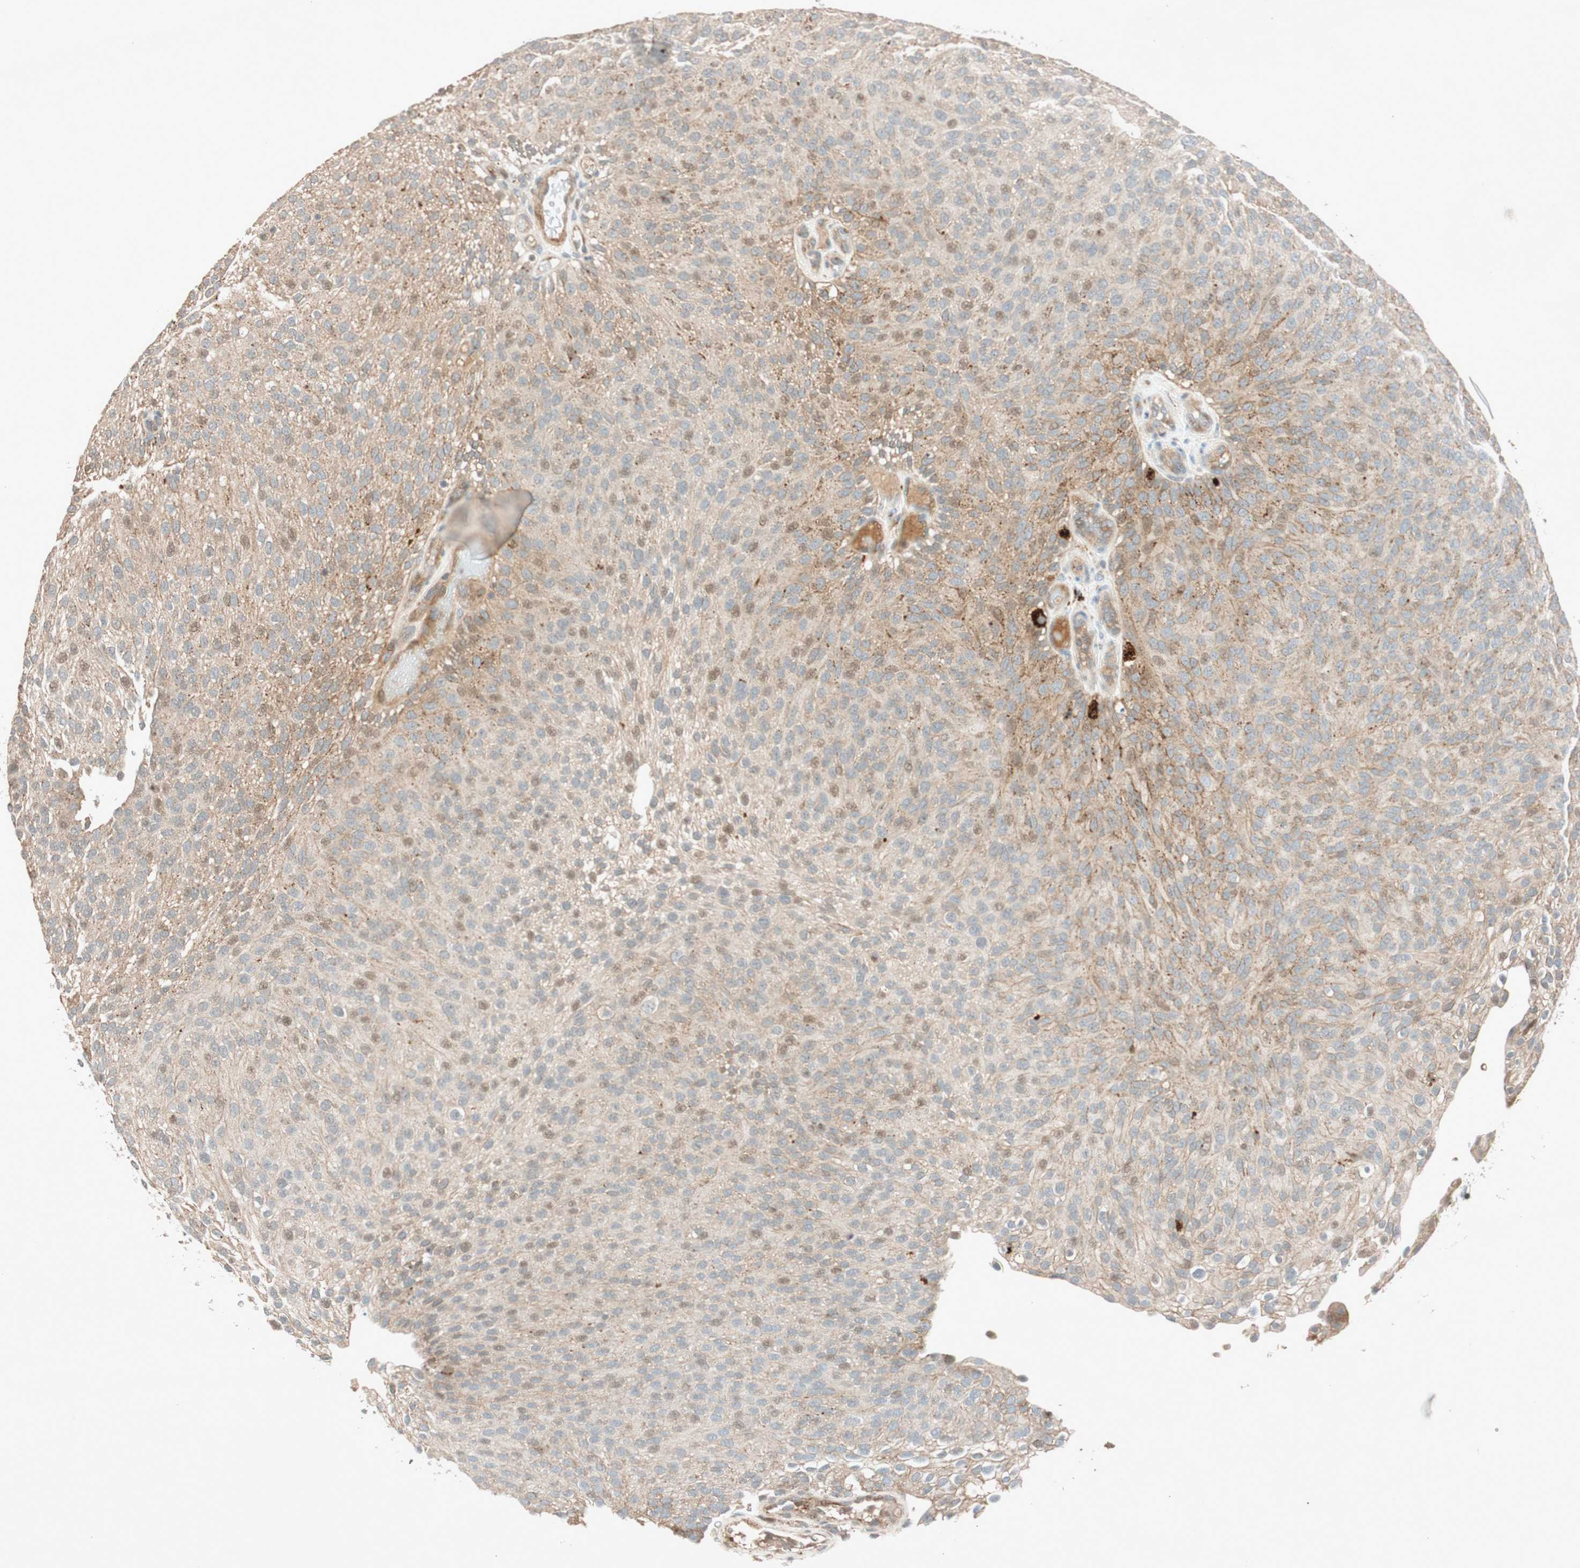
{"staining": {"intensity": "weak", "quantity": ">75%", "location": "cytoplasmic/membranous,nuclear"}, "tissue": "urothelial cancer", "cell_type": "Tumor cells", "image_type": "cancer", "snomed": [{"axis": "morphology", "description": "Urothelial carcinoma, Low grade"}, {"axis": "topography", "description": "Urinary bladder"}], "caption": "Immunohistochemical staining of human low-grade urothelial carcinoma reveals weak cytoplasmic/membranous and nuclear protein expression in approximately >75% of tumor cells.", "gene": "EPHA6", "patient": {"sex": "male", "age": 78}}